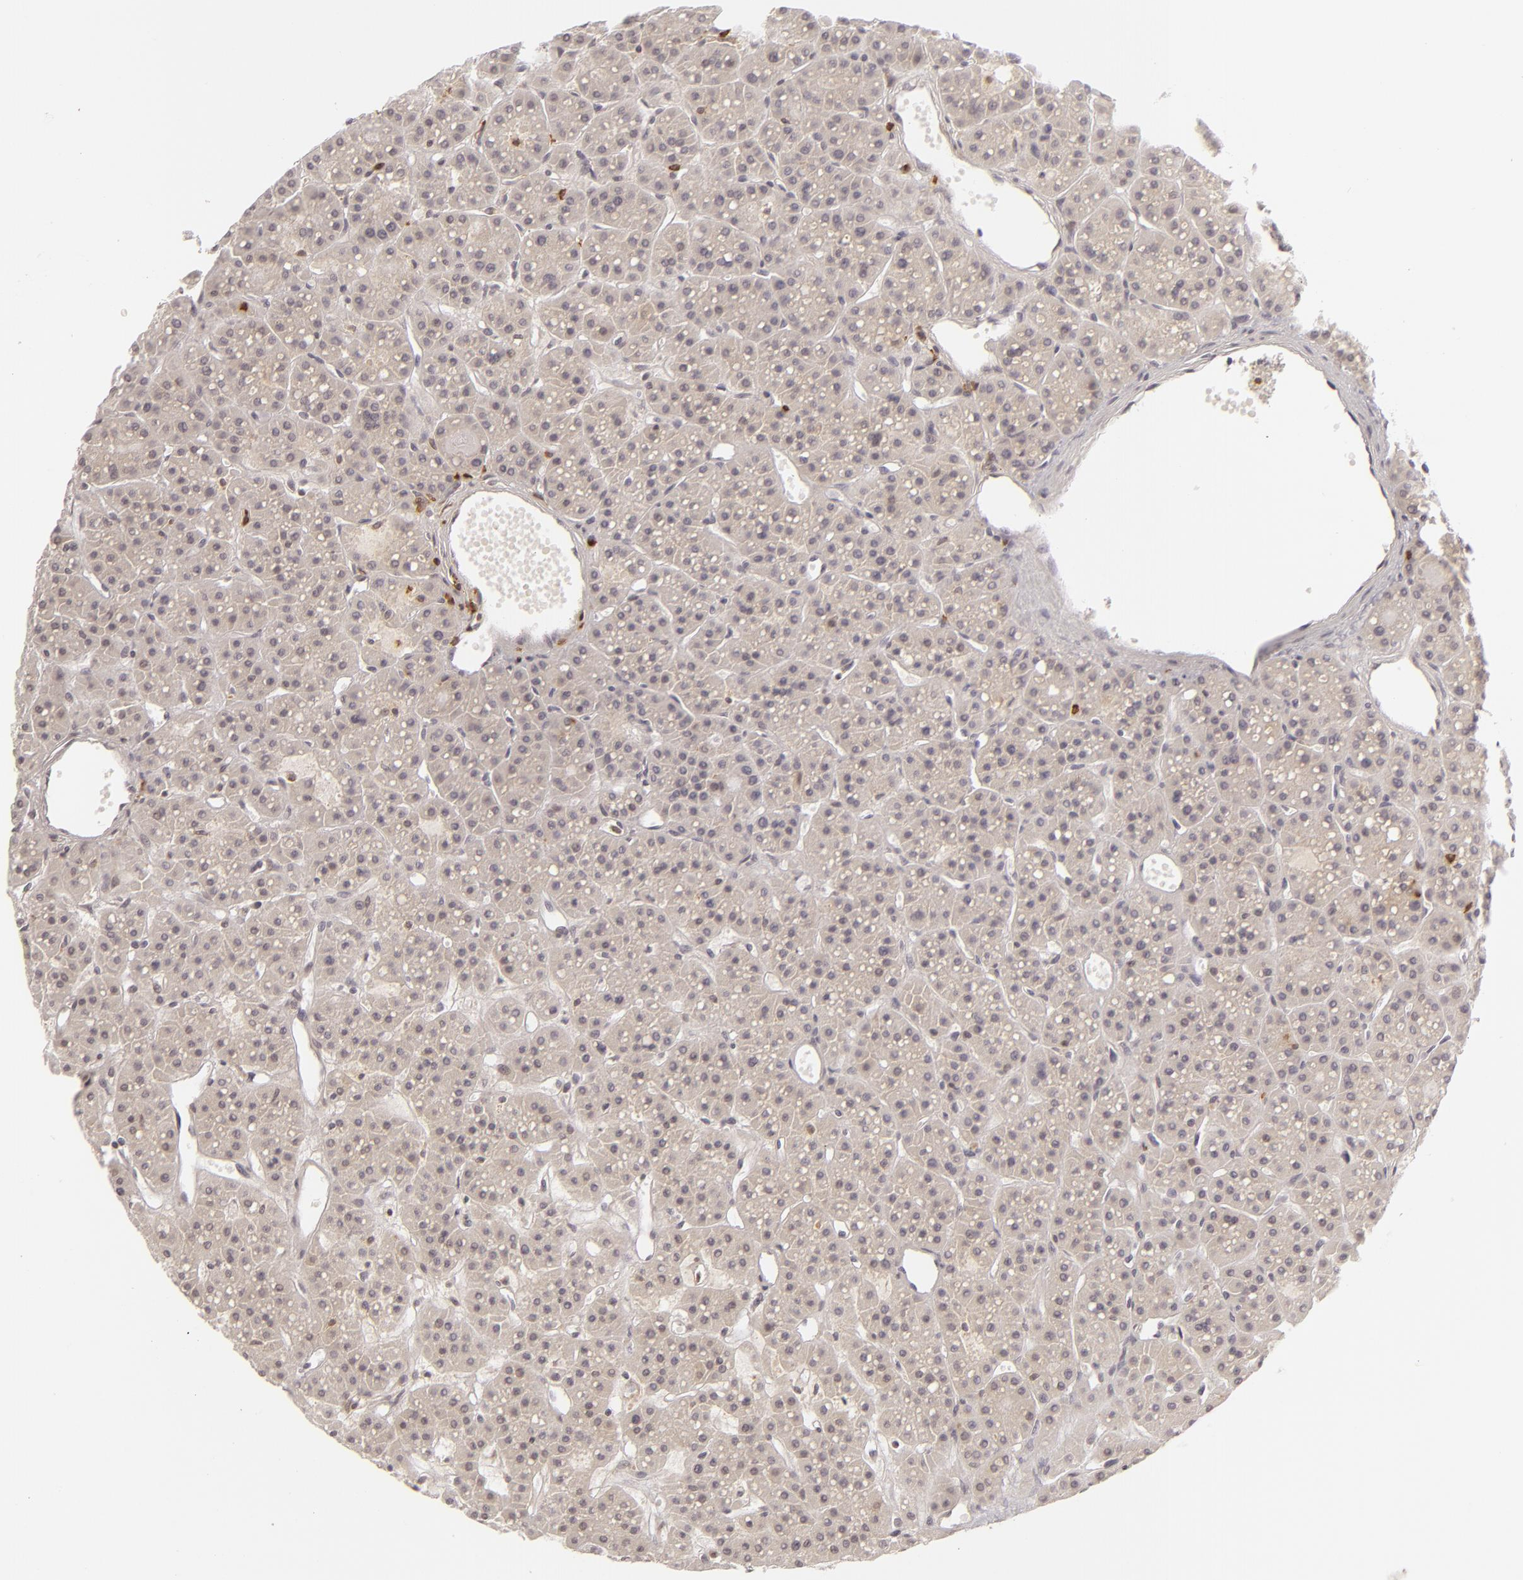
{"staining": {"intensity": "weak", "quantity": ">75%", "location": "cytoplasmic/membranous"}, "tissue": "parathyroid gland", "cell_type": "Glandular cells", "image_type": "normal", "snomed": [{"axis": "morphology", "description": "Normal tissue, NOS"}, {"axis": "topography", "description": "Parathyroid gland"}], "caption": "This histopathology image reveals IHC staining of normal parathyroid gland, with low weak cytoplasmic/membranous positivity in about >75% of glandular cells.", "gene": "APOBEC3G", "patient": {"sex": "female", "age": 76}}